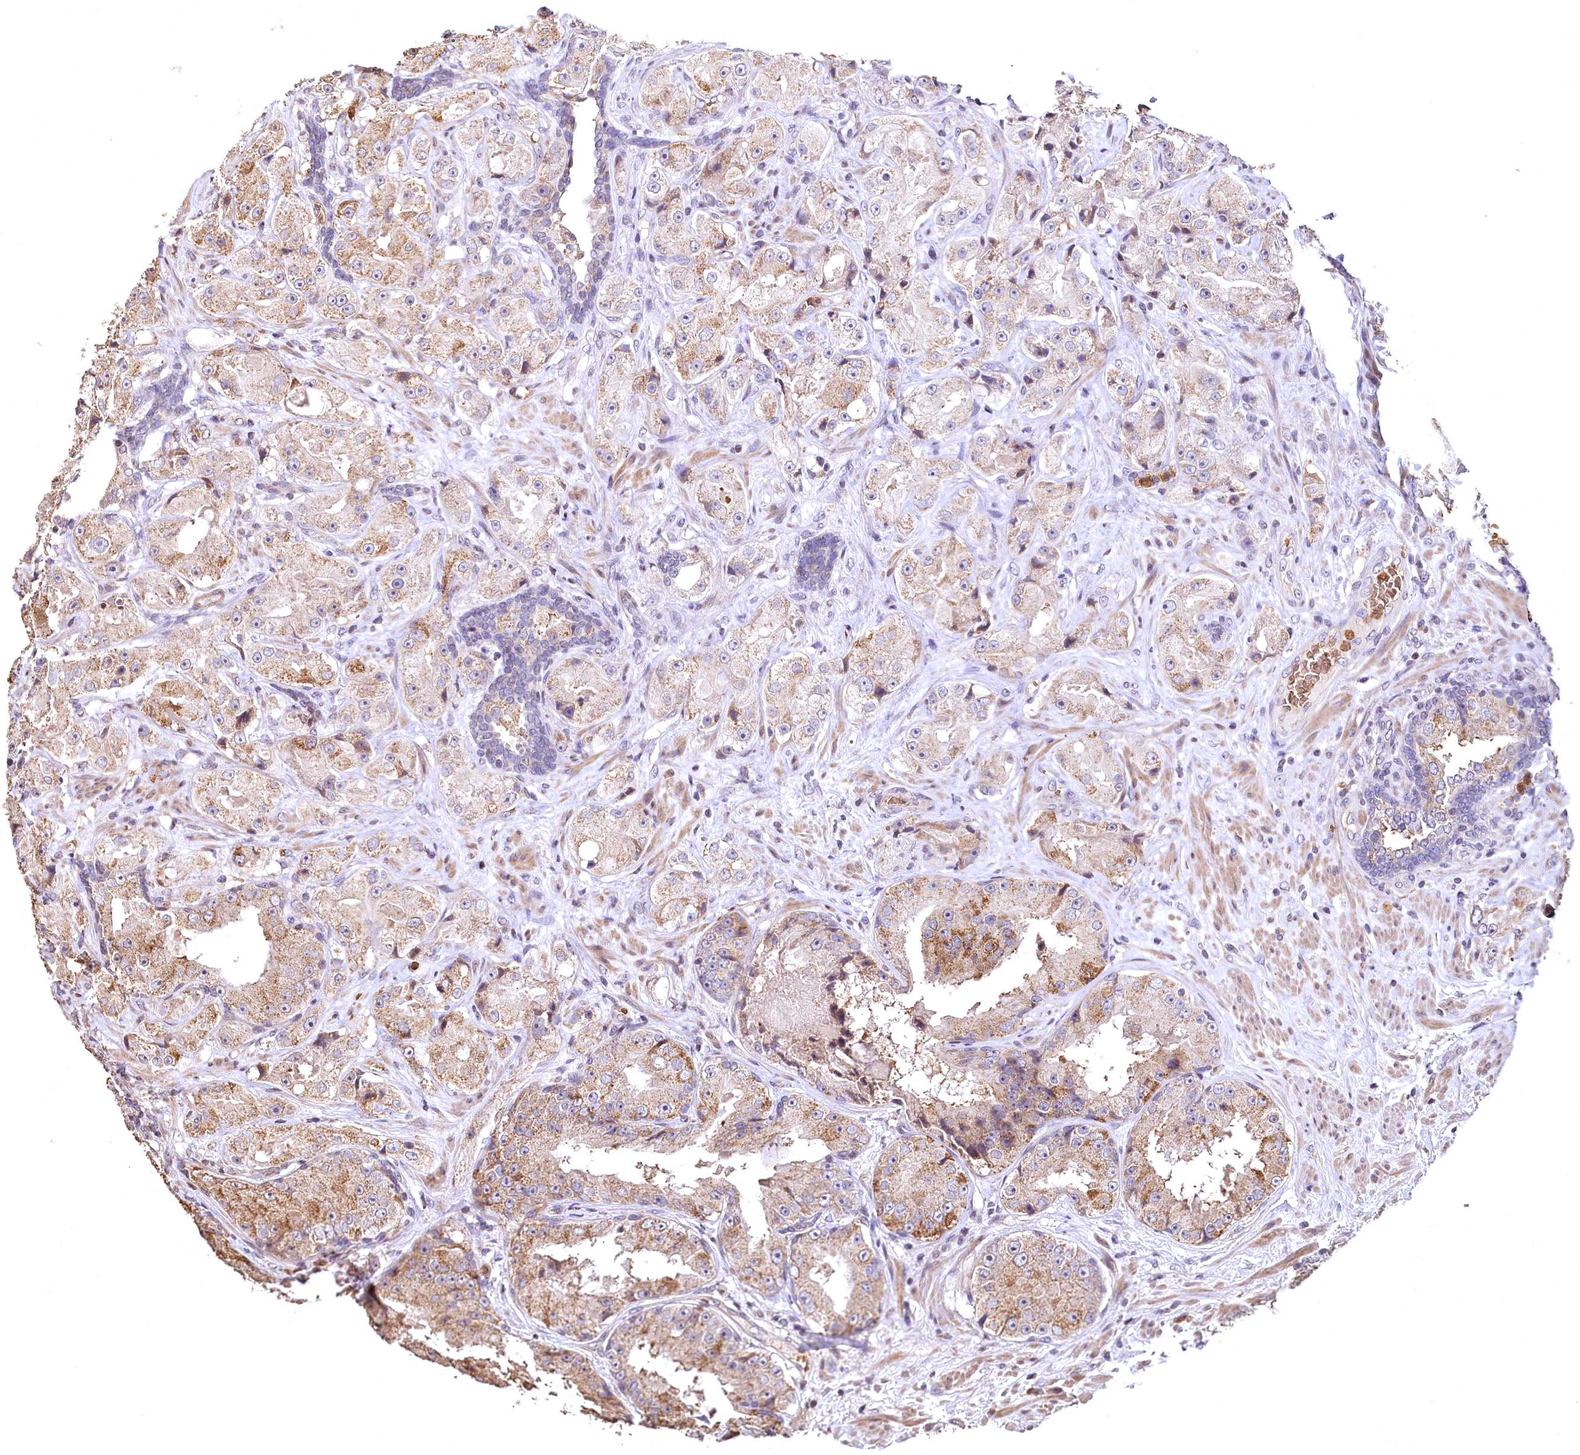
{"staining": {"intensity": "weak", "quantity": ">75%", "location": "cytoplasmic/membranous"}, "tissue": "prostate cancer", "cell_type": "Tumor cells", "image_type": "cancer", "snomed": [{"axis": "morphology", "description": "Adenocarcinoma, High grade"}, {"axis": "topography", "description": "Prostate"}], "caption": "Prostate cancer tissue exhibits weak cytoplasmic/membranous expression in about >75% of tumor cells, visualized by immunohistochemistry.", "gene": "SPTA1", "patient": {"sex": "male", "age": 73}}